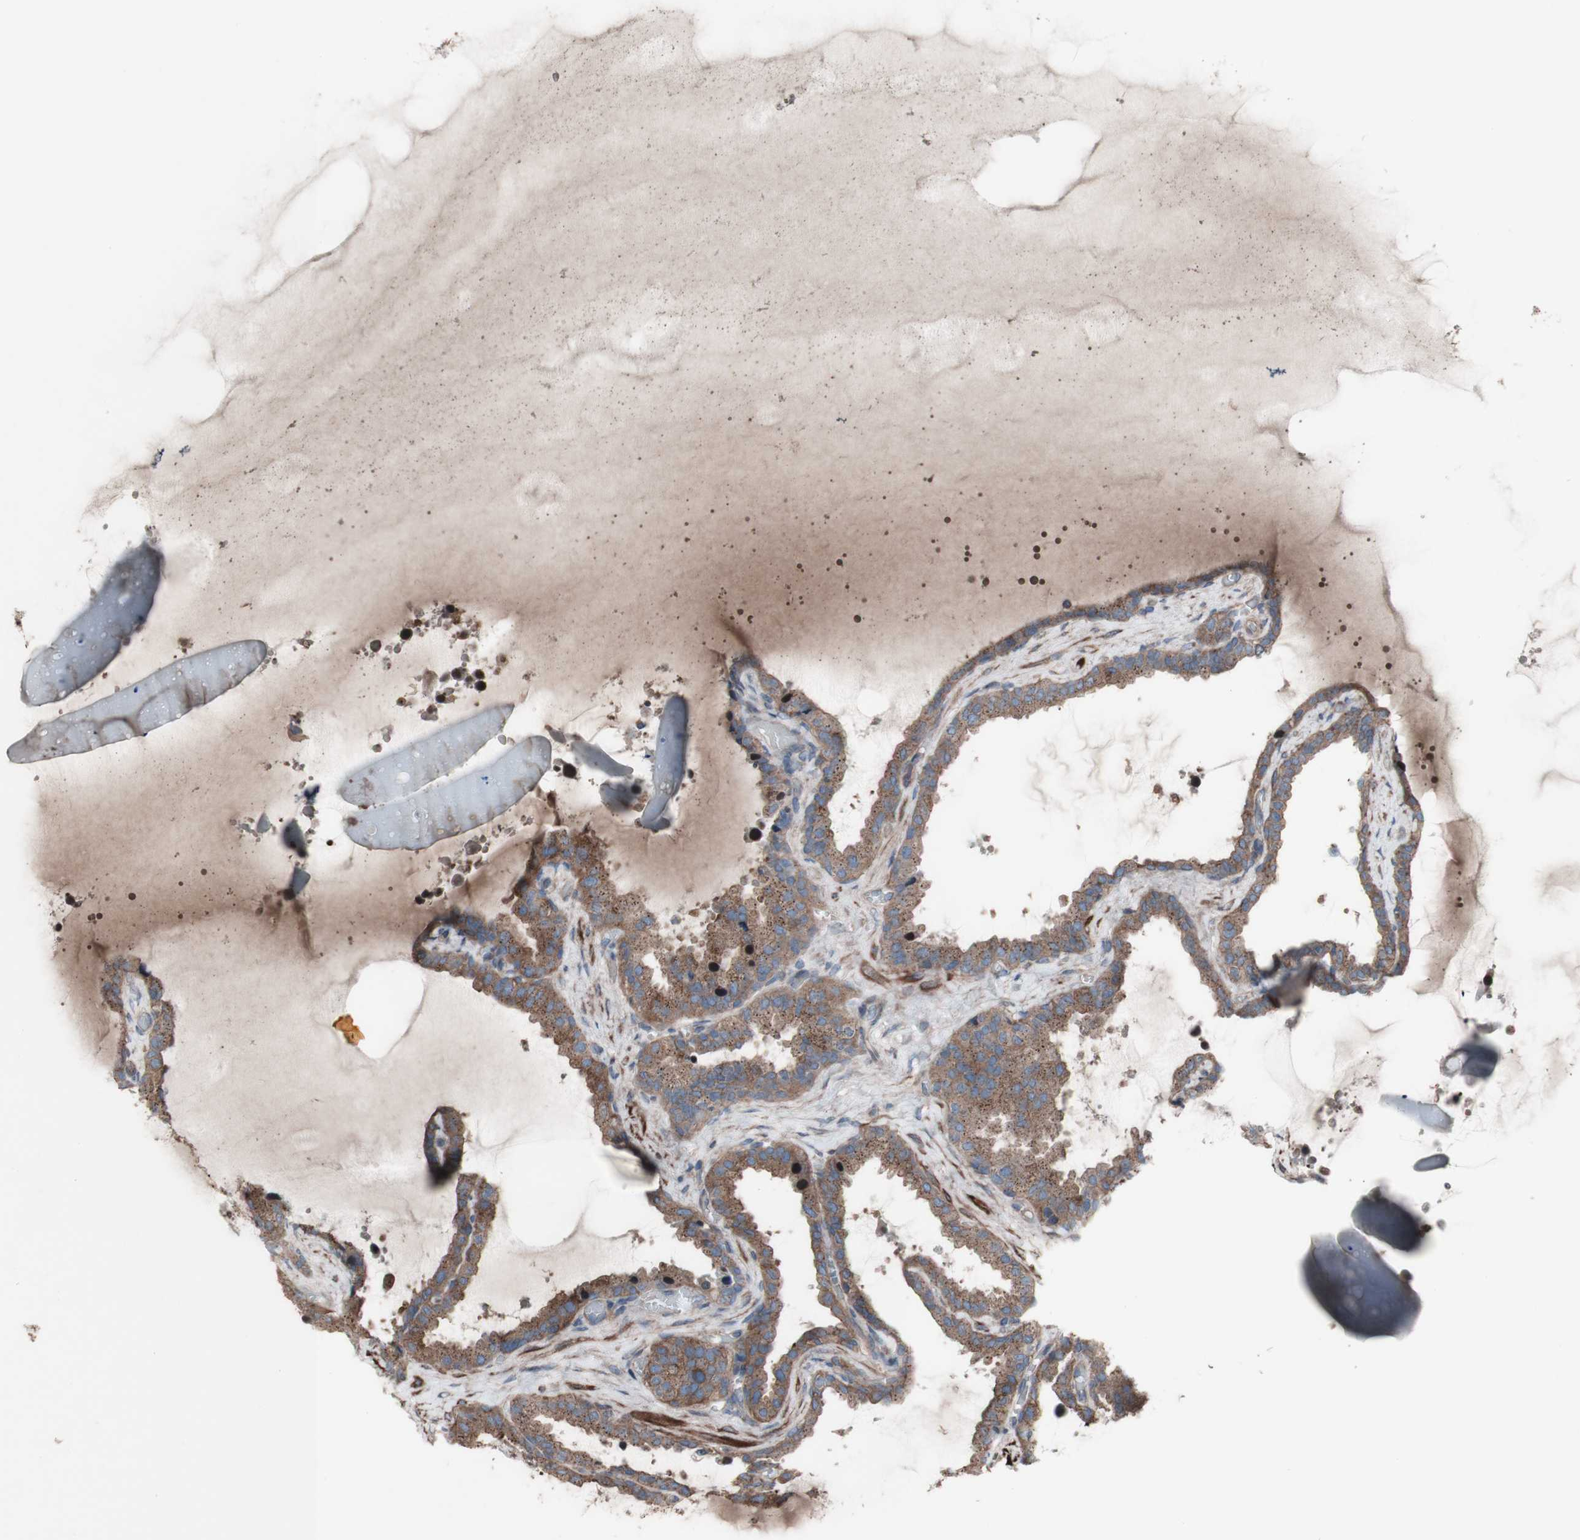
{"staining": {"intensity": "moderate", "quantity": ">75%", "location": "cytoplasmic/membranous"}, "tissue": "seminal vesicle", "cell_type": "Glandular cells", "image_type": "normal", "snomed": [{"axis": "morphology", "description": "Normal tissue, NOS"}, {"axis": "topography", "description": "Seminal veicle"}], "caption": "This histopathology image demonstrates IHC staining of benign human seminal vesicle, with medium moderate cytoplasmic/membranous positivity in approximately >75% of glandular cells.", "gene": "COPB1", "patient": {"sex": "male", "age": 46}}